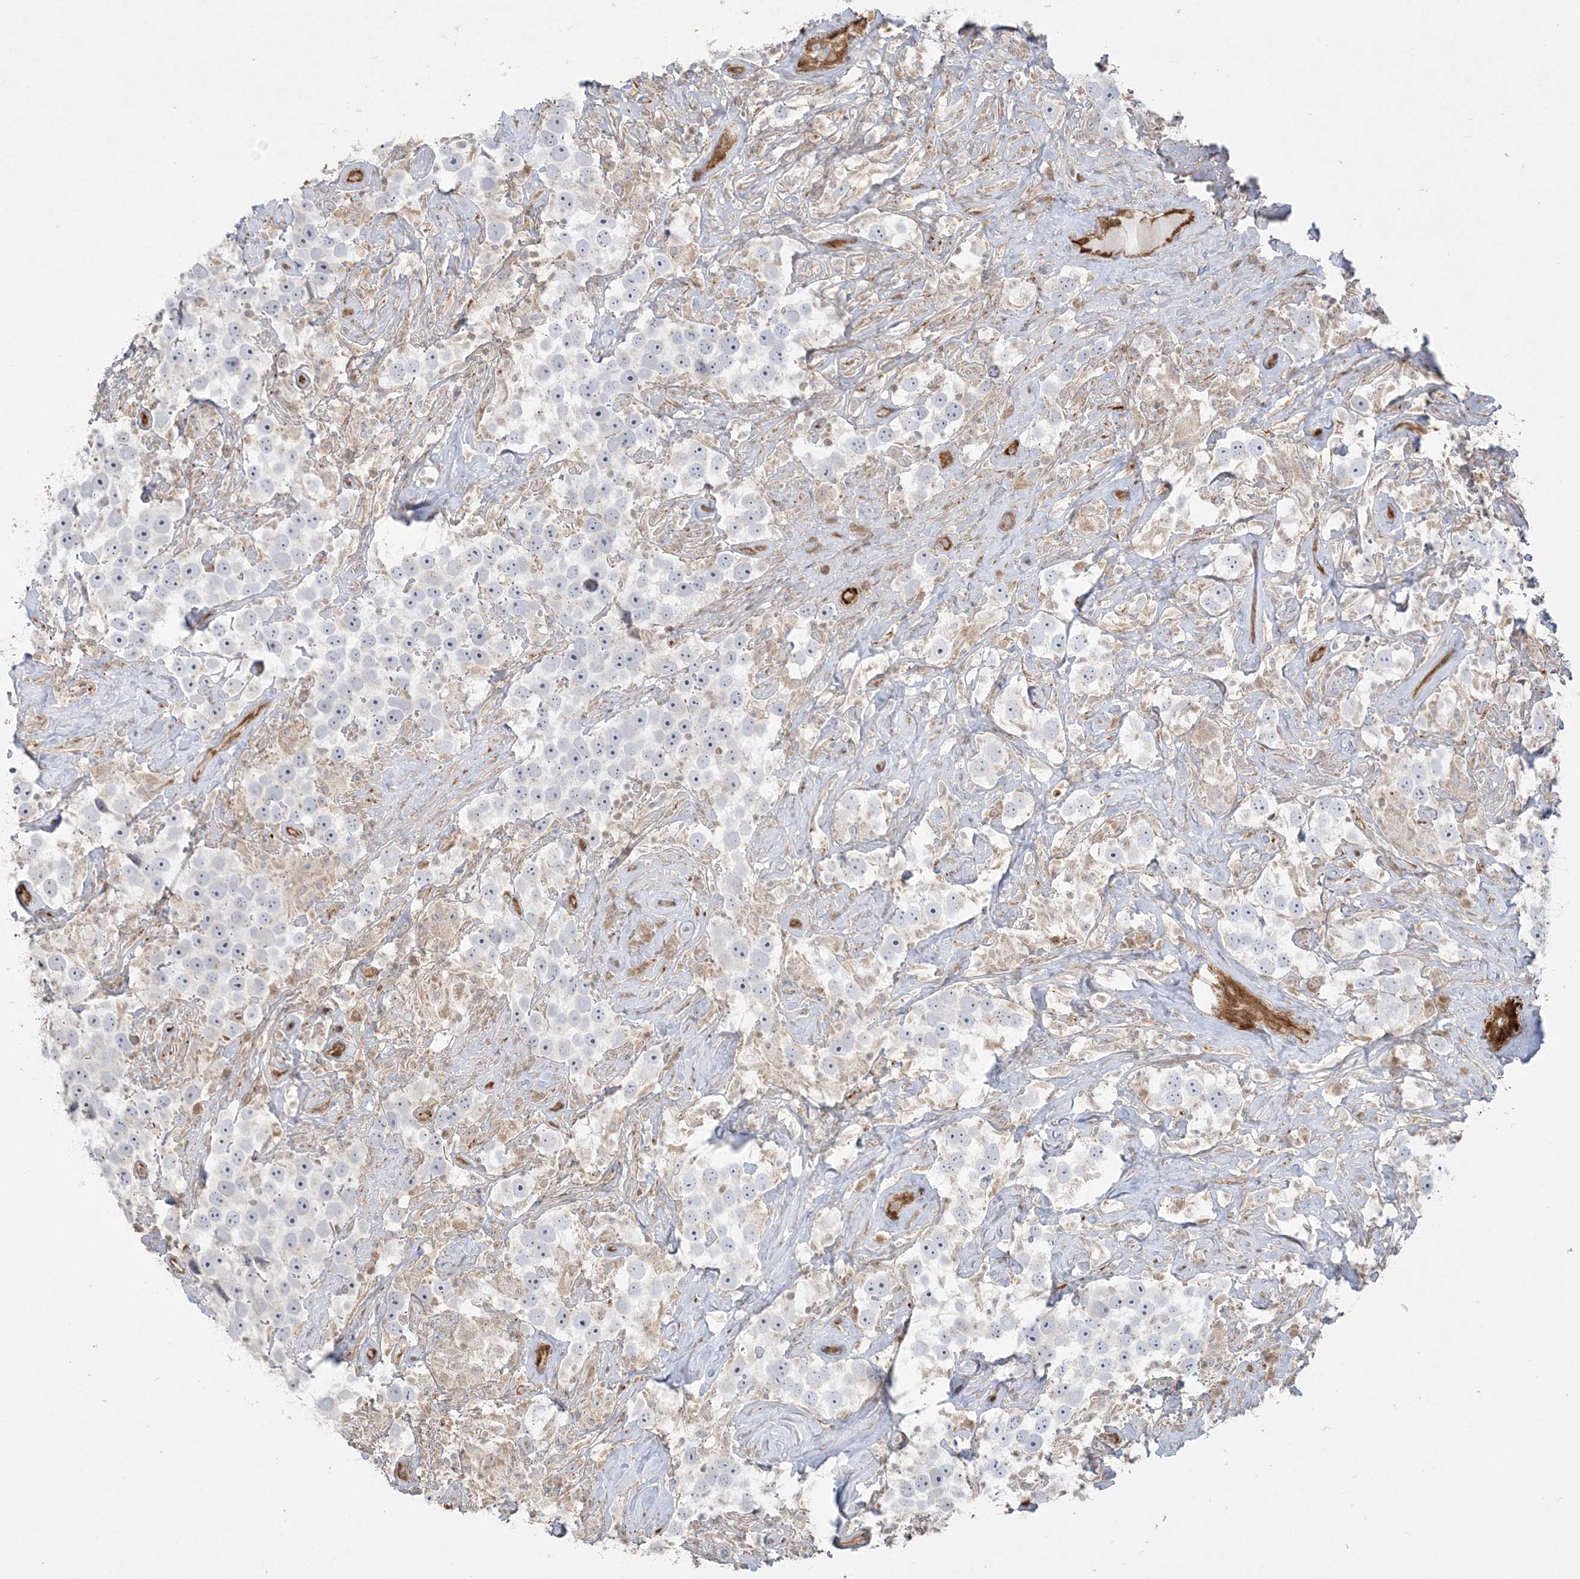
{"staining": {"intensity": "negative", "quantity": "none", "location": "none"}, "tissue": "testis cancer", "cell_type": "Tumor cells", "image_type": "cancer", "snomed": [{"axis": "morphology", "description": "Seminoma, NOS"}, {"axis": "topography", "description": "Testis"}], "caption": "Photomicrograph shows no protein expression in tumor cells of testis cancer tissue.", "gene": "INPP1", "patient": {"sex": "male", "age": 49}}